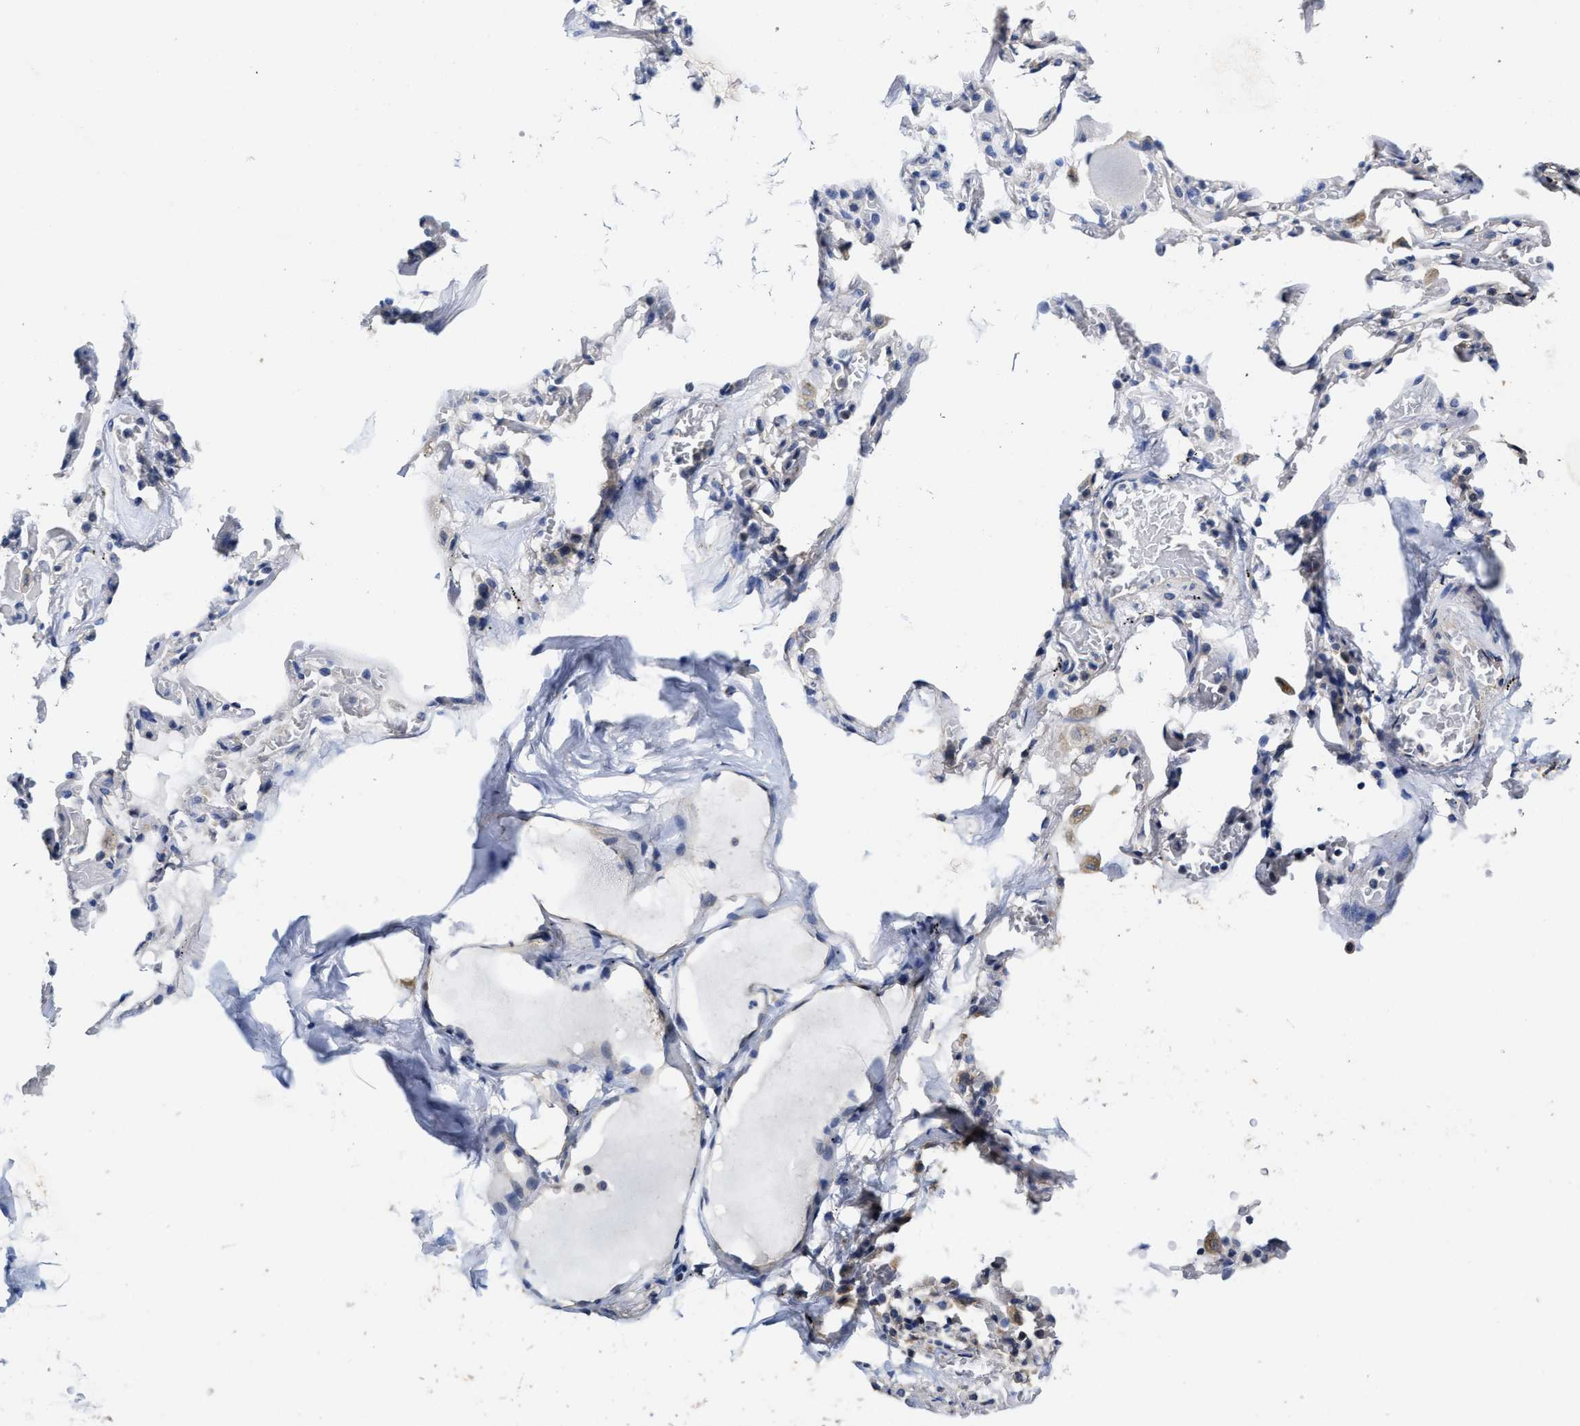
{"staining": {"intensity": "weak", "quantity": ">75%", "location": "cytoplasmic/membranous"}, "tissue": "adipose tissue", "cell_type": "Adipocytes", "image_type": "normal", "snomed": [{"axis": "morphology", "description": "Normal tissue, NOS"}, {"axis": "topography", "description": "Cartilage tissue"}, {"axis": "topography", "description": "Lung"}], "caption": "Adipose tissue stained with IHC reveals weak cytoplasmic/membranous staining in about >75% of adipocytes. (Brightfield microscopy of DAB IHC at high magnification).", "gene": "TRAF6", "patient": {"sex": "female", "age": 77}}